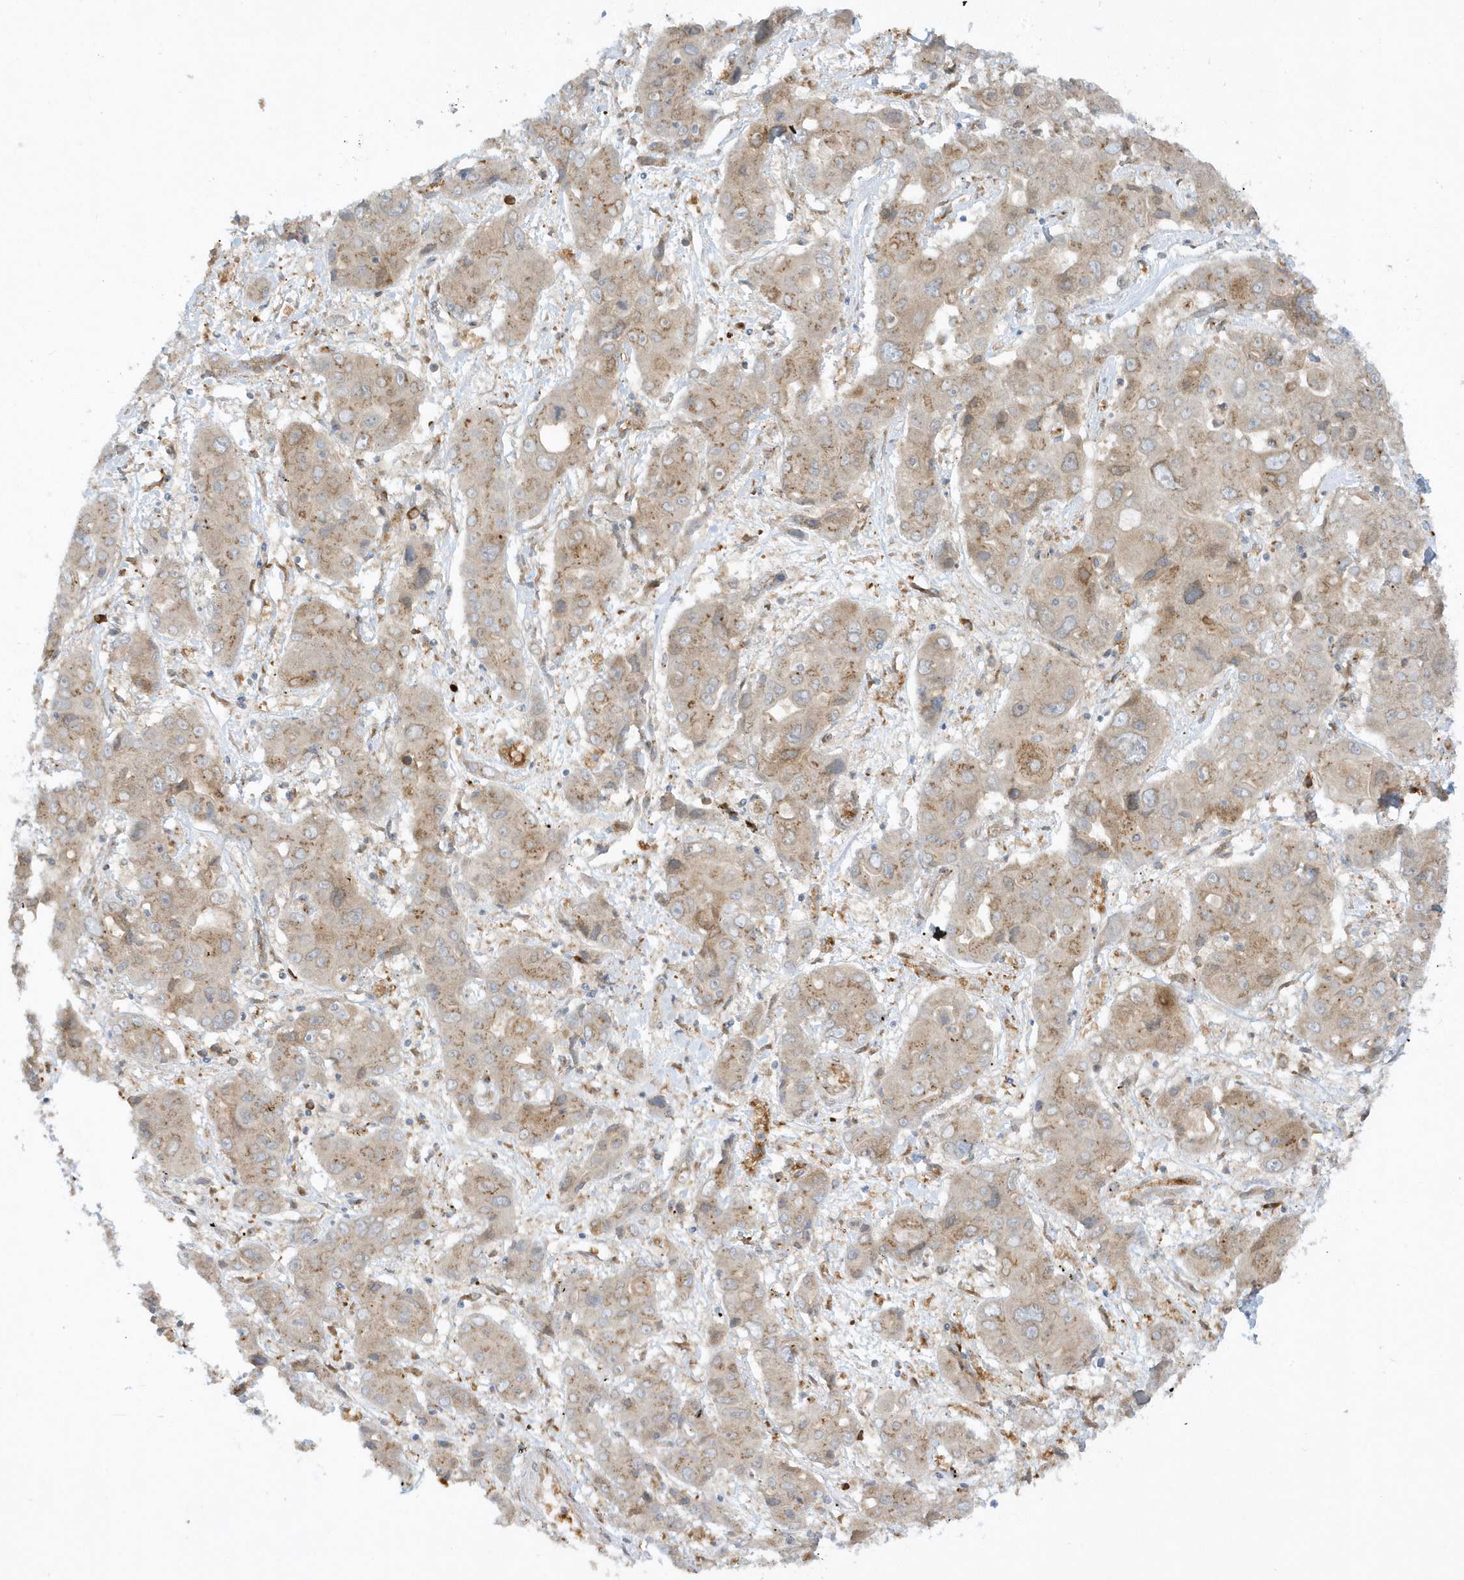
{"staining": {"intensity": "moderate", "quantity": ">75%", "location": "cytoplasmic/membranous"}, "tissue": "liver cancer", "cell_type": "Tumor cells", "image_type": "cancer", "snomed": [{"axis": "morphology", "description": "Cholangiocarcinoma"}, {"axis": "topography", "description": "Liver"}], "caption": "Liver cancer stained with a brown dye displays moderate cytoplasmic/membranous positive expression in about >75% of tumor cells.", "gene": "RPP40", "patient": {"sex": "male", "age": 67}}